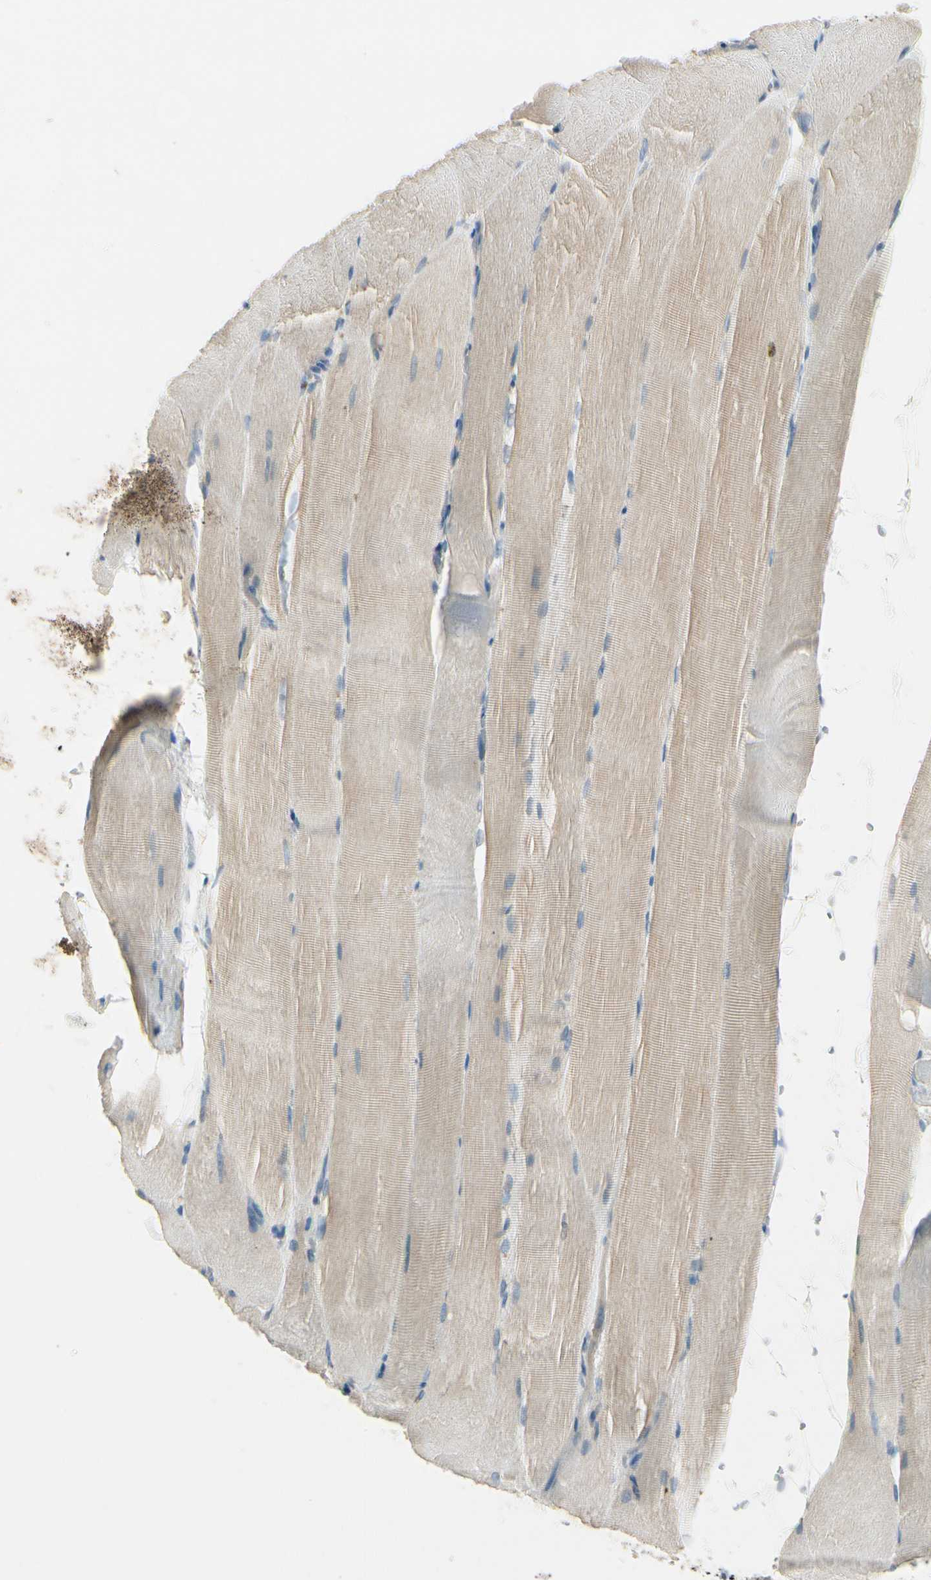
{"staining": {"intensity": "weak", "quantity": "25%-75%", "location": "cytoplasmic/membranous"}, "tissue": "skeletal muscle", "cell_type": "Myocytes", "image_type": "normal", "snomed": [{"axis": "morphology", "description": "Normal tissue, NOS"}, {"axis": "topography", "description": "Skeletal muscle"}, {"axis": "topography", "description": "Parathyroid gland"}], "caption": "Protein expression analysis of normal skeletal muscle shows weak cytoplasmic/membranous expression in about 25%-75% of myocytes.", "gene": "ITGA3", "patient": {"sex": "female", "age": 37}}